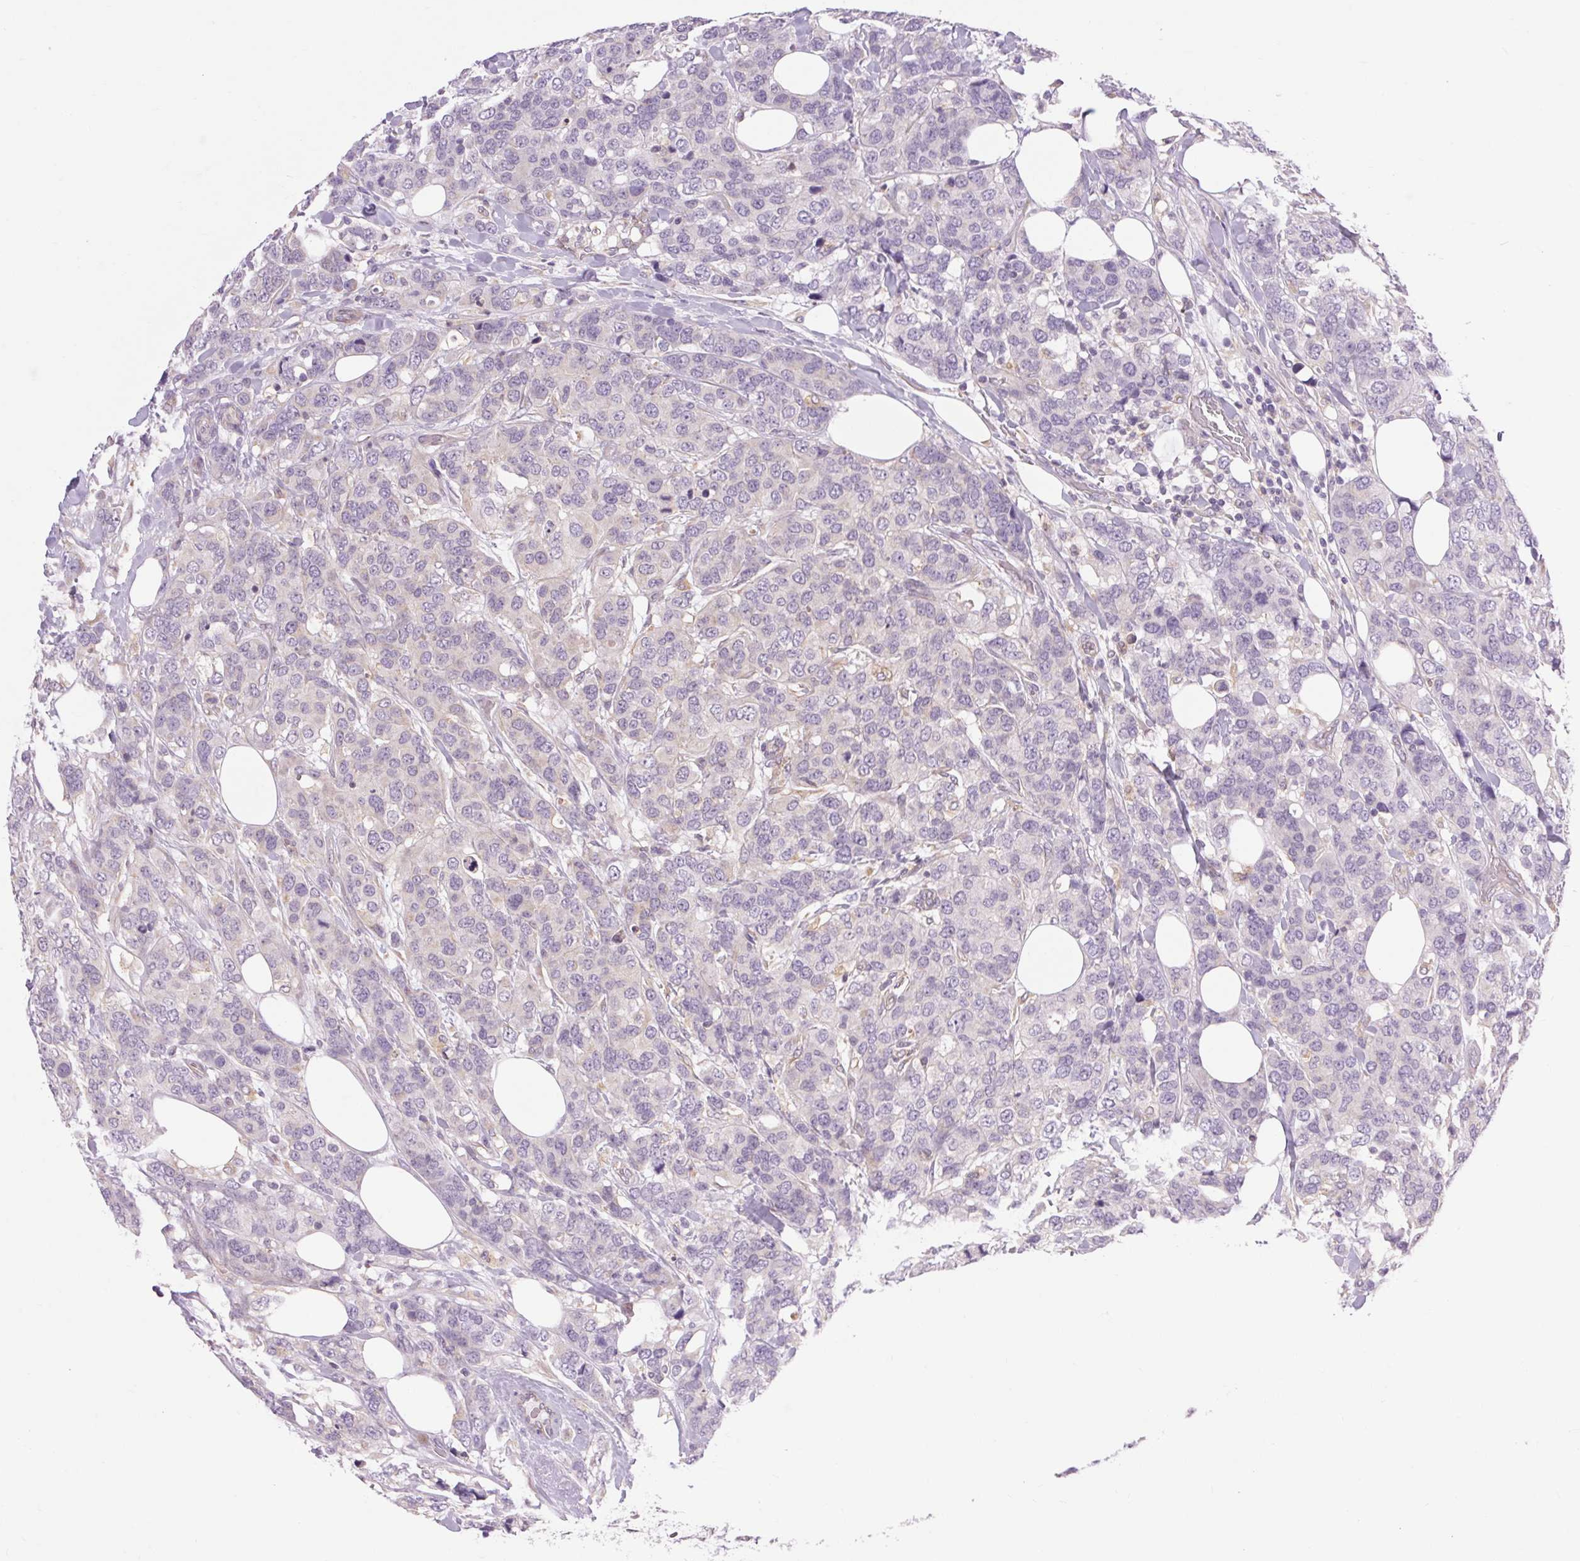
{"staining": {"intensity": "negative", "quantity": "none", "location": "none"}, "tissue": "breast cancer", "cell_type": "Tumor cells", "image_type": "cancer", "snomed": [{"axis": "morphology", "description": "Lobular carcinoma"}, {"axis": "topography", "description": "Breast"}], "caption": "Histopathology image shows no significant protein positivity in tumor cells of breast cancer.", "gene": "TM6SF1", "patient": {"sex": "female", "age": 59}}